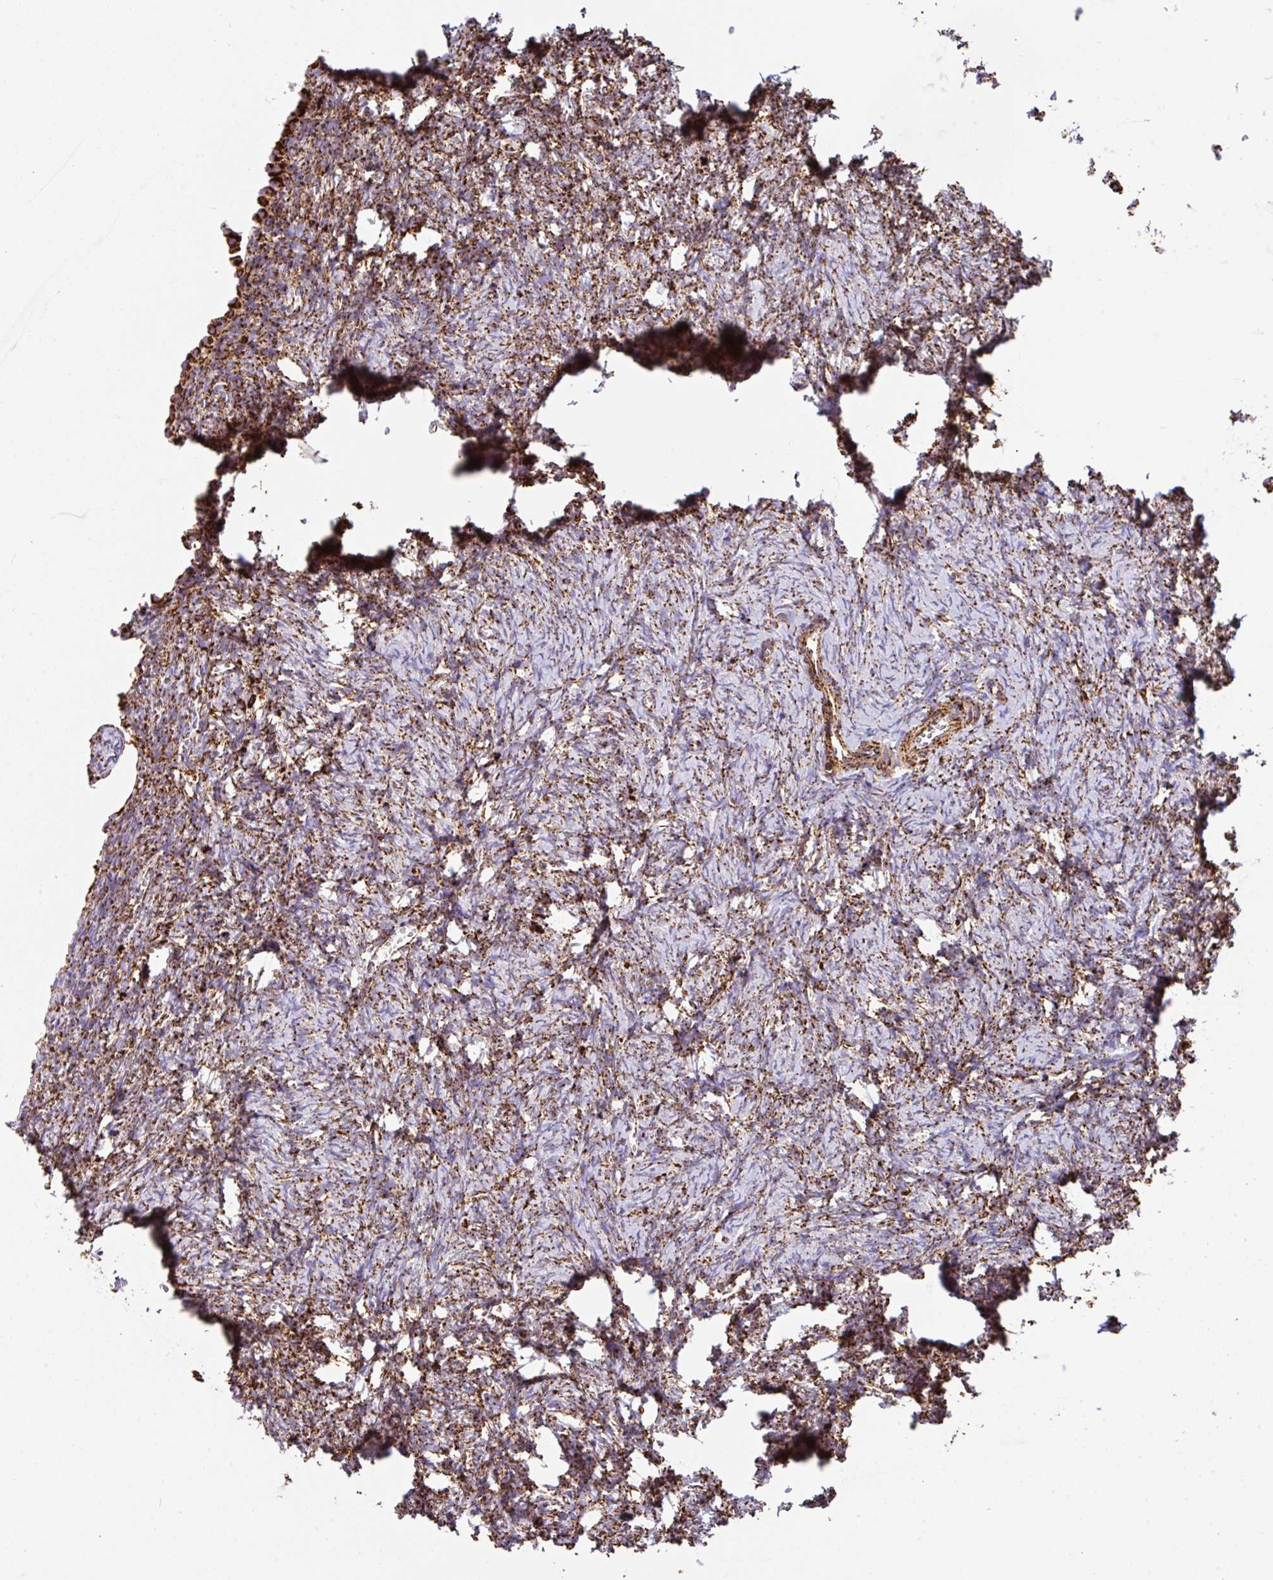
{"staining": {"intensity": "strong", "quantity": ">75%", "location": "cytoplasmic/membranous"}, "tissue": "ovary", "cell_type": "Follicle cells", "image_type": "normal", "snomed": [{"axis": "morphology", "description": "Normal tissue, NOS"}, {"axis": "topography", "description": "Ovary"}], "caption": "IHC of normal human ovary reveals high levels of strong cytoplasmic/membranous staining in about >75% of follicle cells. Nuclei are stained in blue.", "gene": "ANKRD33B", "patient": {"sex": "female", "age": 41}}